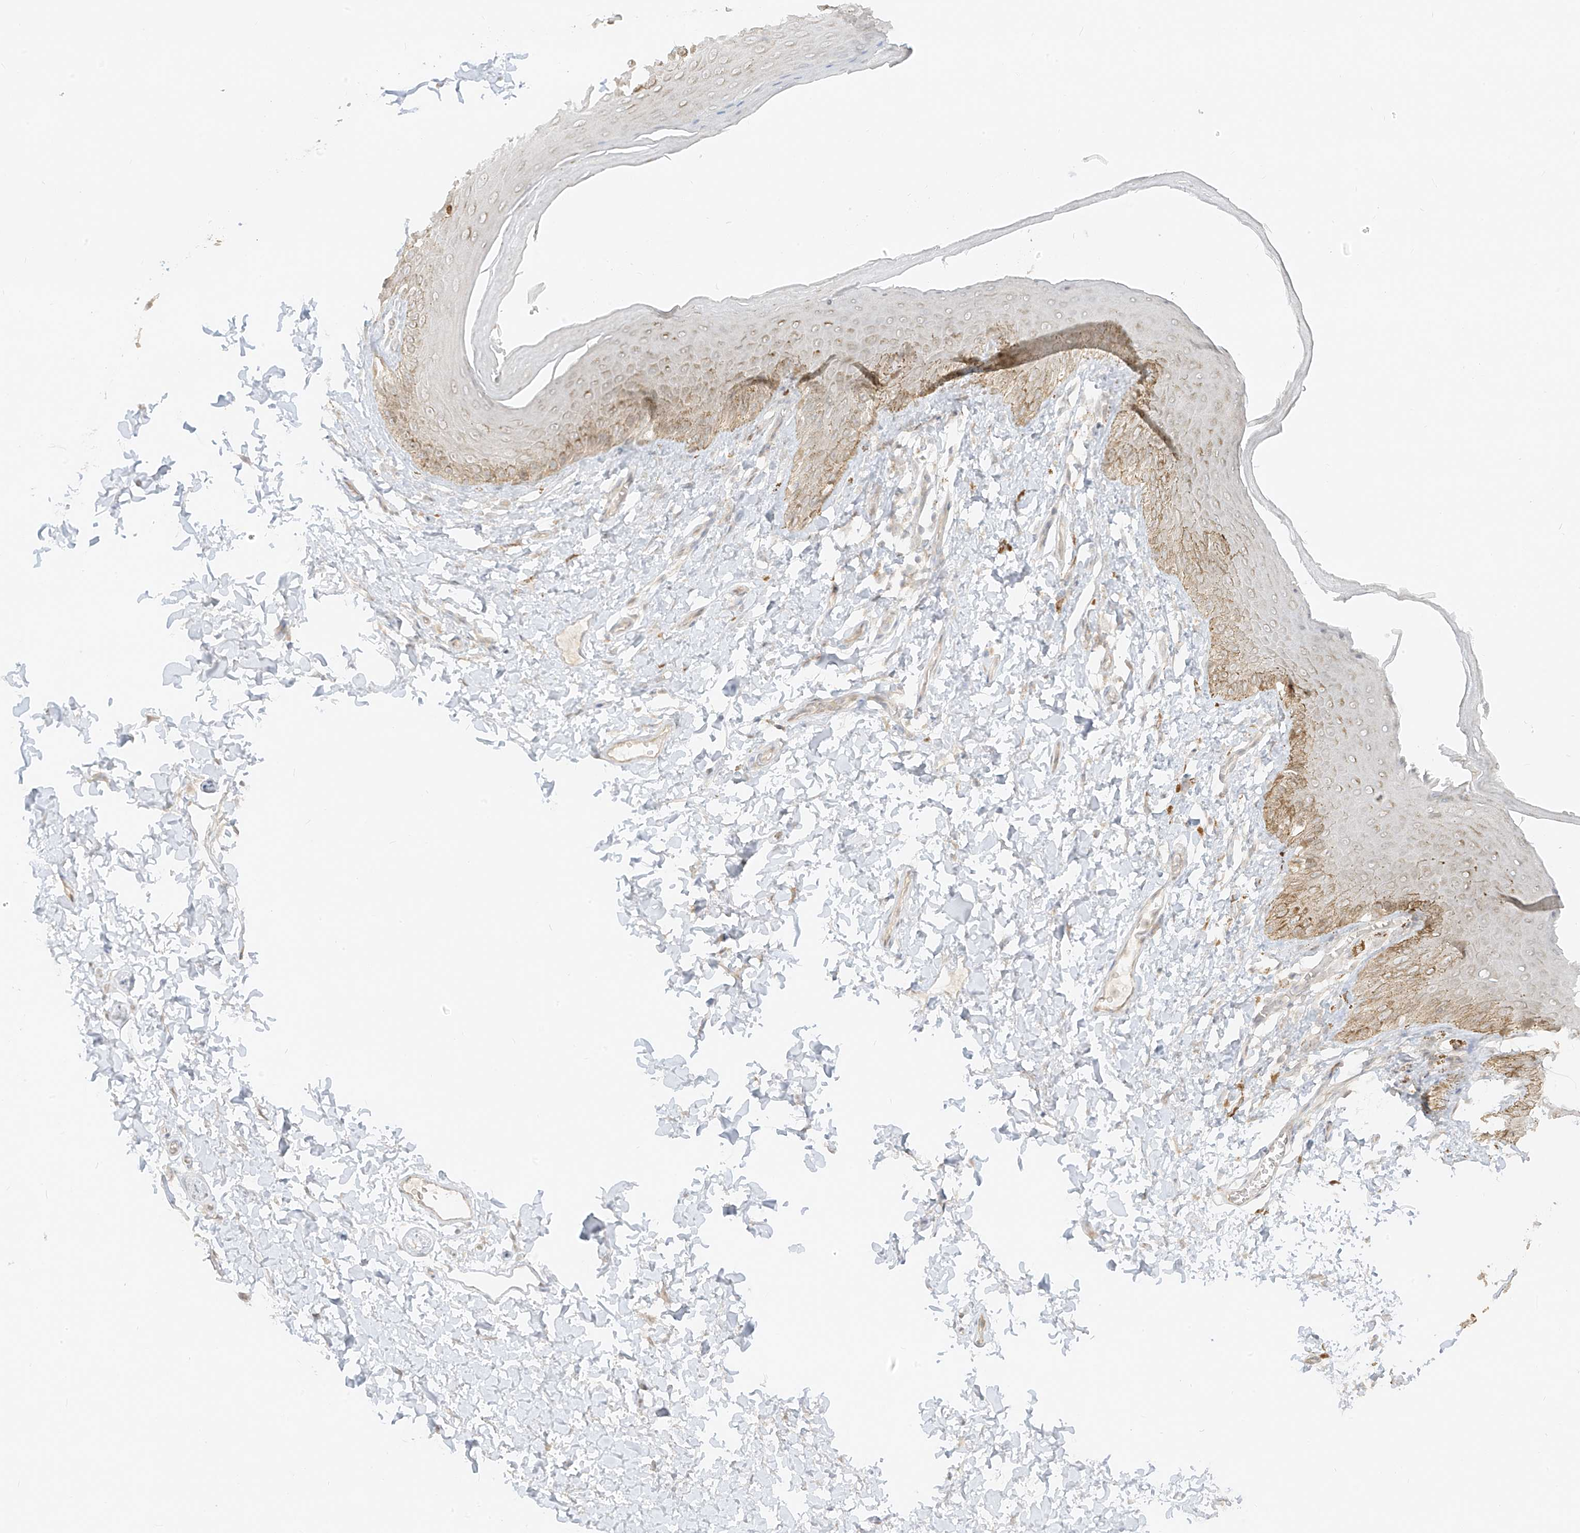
{"staining": {"intensity": "weak", "quantity": "25%-75%", "location": "cytoplasmic/membranous"}, "tissue": "skin", "cell_type": "Epidermal cells", "image_type": "normal", "snomed": [{"axis": "morphology", "description": "Normal tissue, NOS"}, {"axis": "topography", "description": "Anal"}], "caption": "Immunohistochemistry photomicrograph of normal skin stained for a protein (brown), which shows low levels of weak cytoplasmic/membranous staining in about 25%-75% of epidermal cells.", "gene": "LIPT1", "patient": {"sex": "male", "age": 44}}